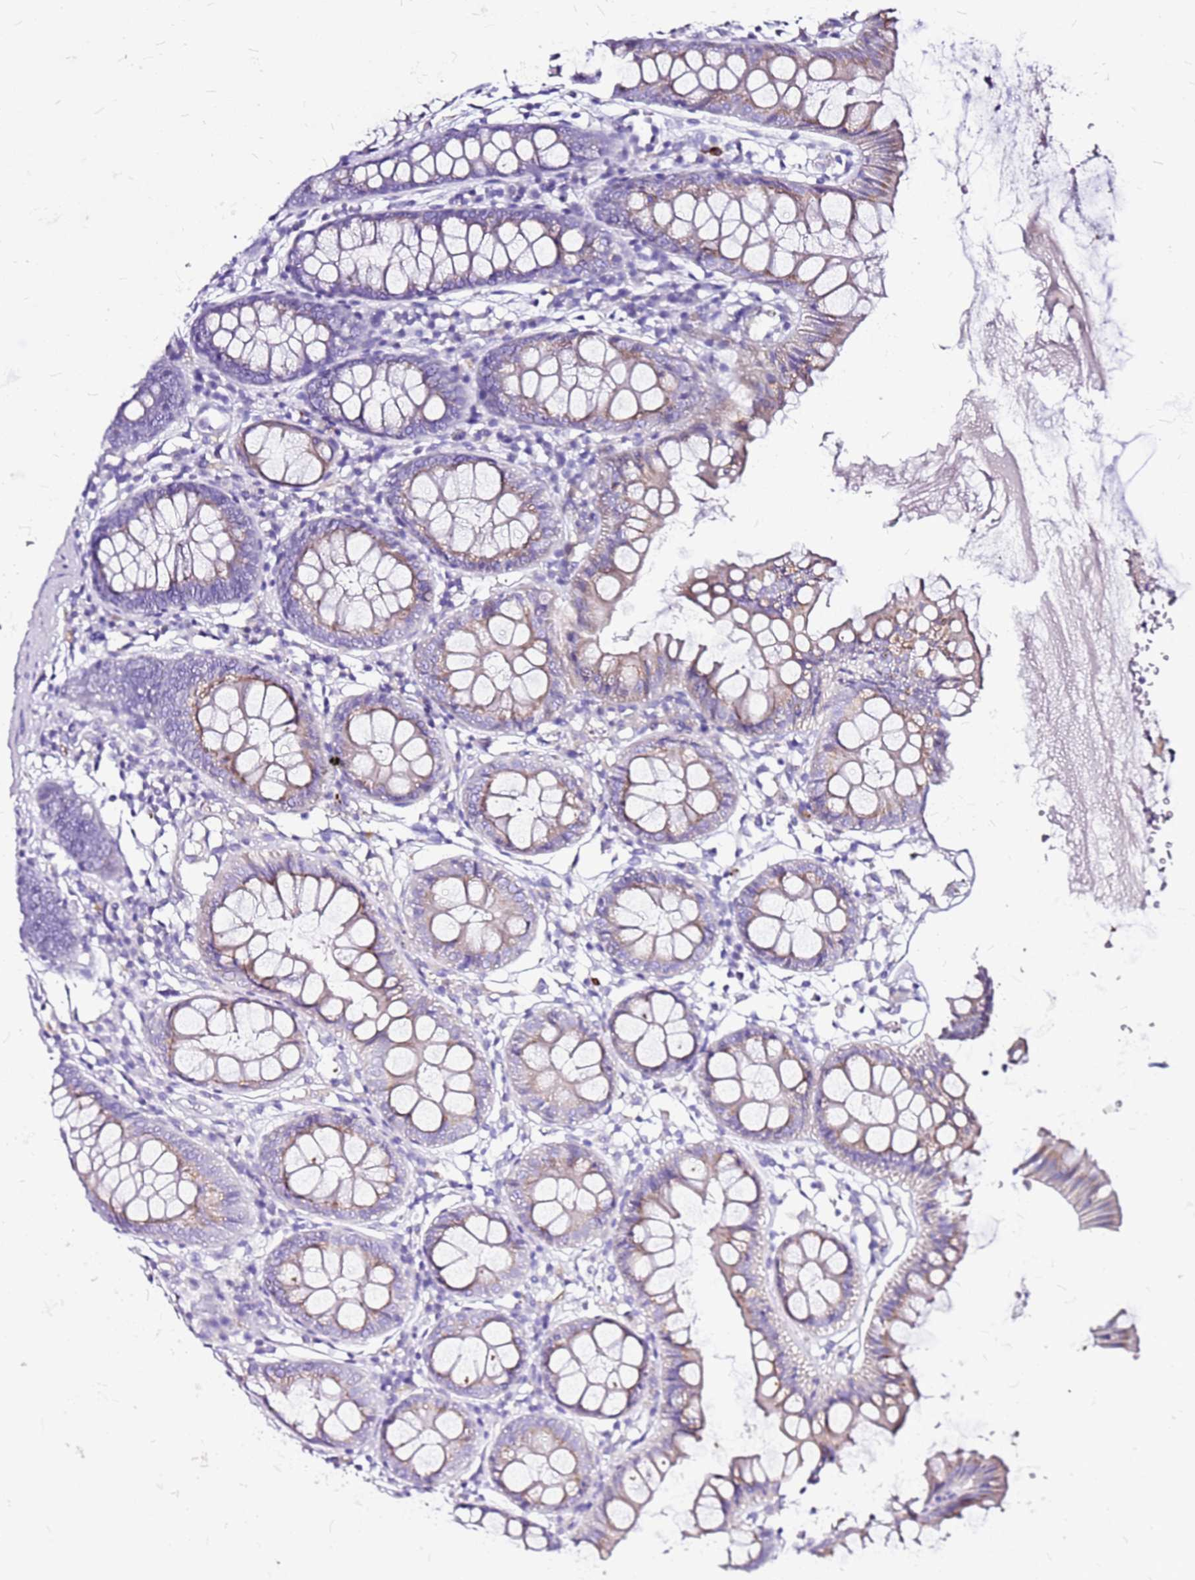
{"staining": {"intensity": "negative", "quantity": "none", "location": "none"}, "tissue": "colon", "cell_type": "Endothelial cells", "image_type": "normal", "snomed": [{"axis": "morphology", "description": "Normal tissue, NOS"}, {"axis": "topography", "description": "Colon"}], "caption": "There is no significant staining in endothelial cells of colon. The staining is performed using DAB brown chromogen with nuclei counter-stained in using hematoxylin.", "gene": "CASD1", "patient": {"sex": "female", "age": 84}}